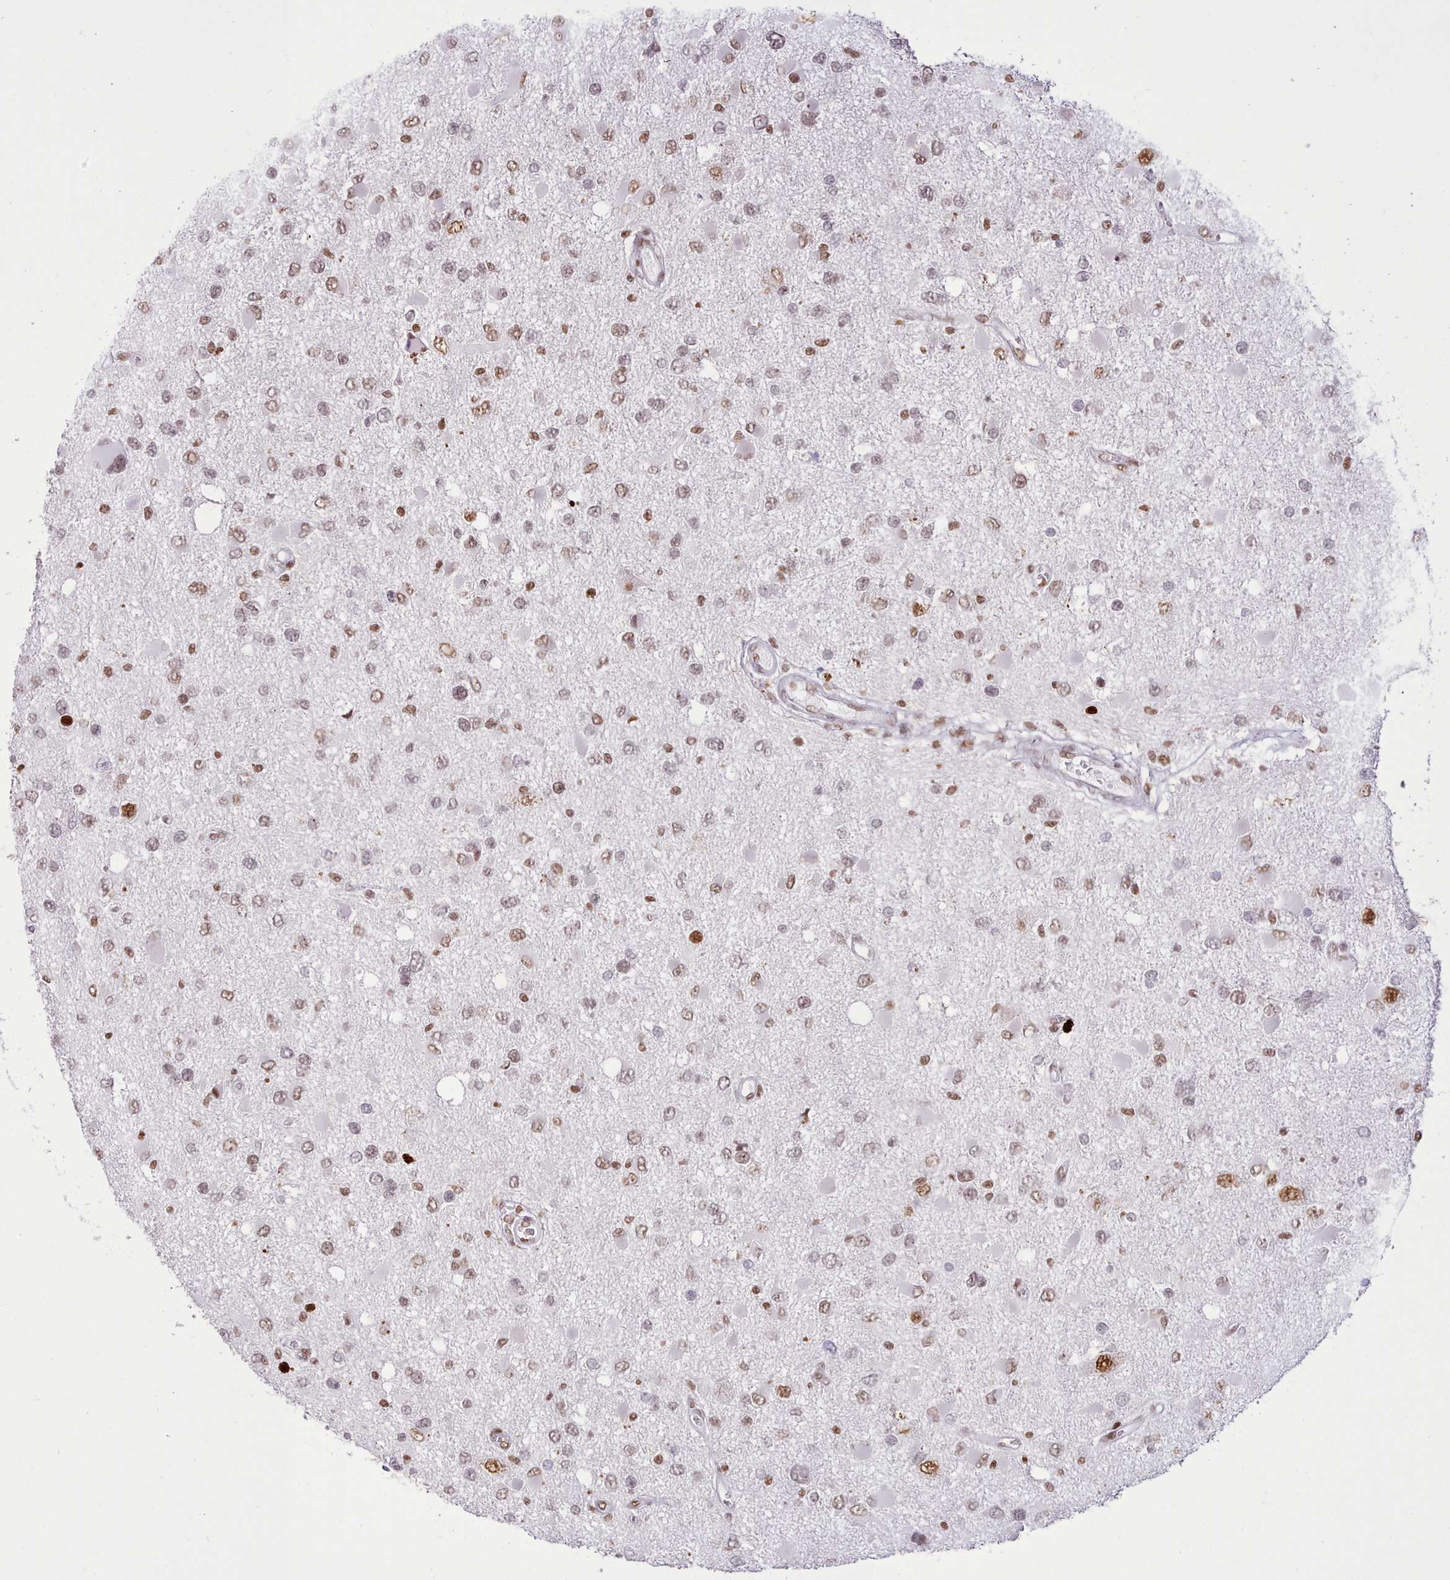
{"staining": {"intensity": "moderate", "quantity": "25%-75%", "location": "nuclear"}, "tissue": "glioma", "cell_type": "Tumor cells", "image_type": "cancer", "snomed": [{"axis": "morphology", "description": "Glioma, malignant, High grade"}, {"axis": "topography", "description": "Brain"}], "caption": "The immunohistochemical stain labels moderate nuclear staining in tumor cells of malignant high-grade glioma tissue. (Brightfield microscopy of DAB IHC at high magnification).", "gene": "TAF15", "patient": {"sex": "male", "age": 53}}